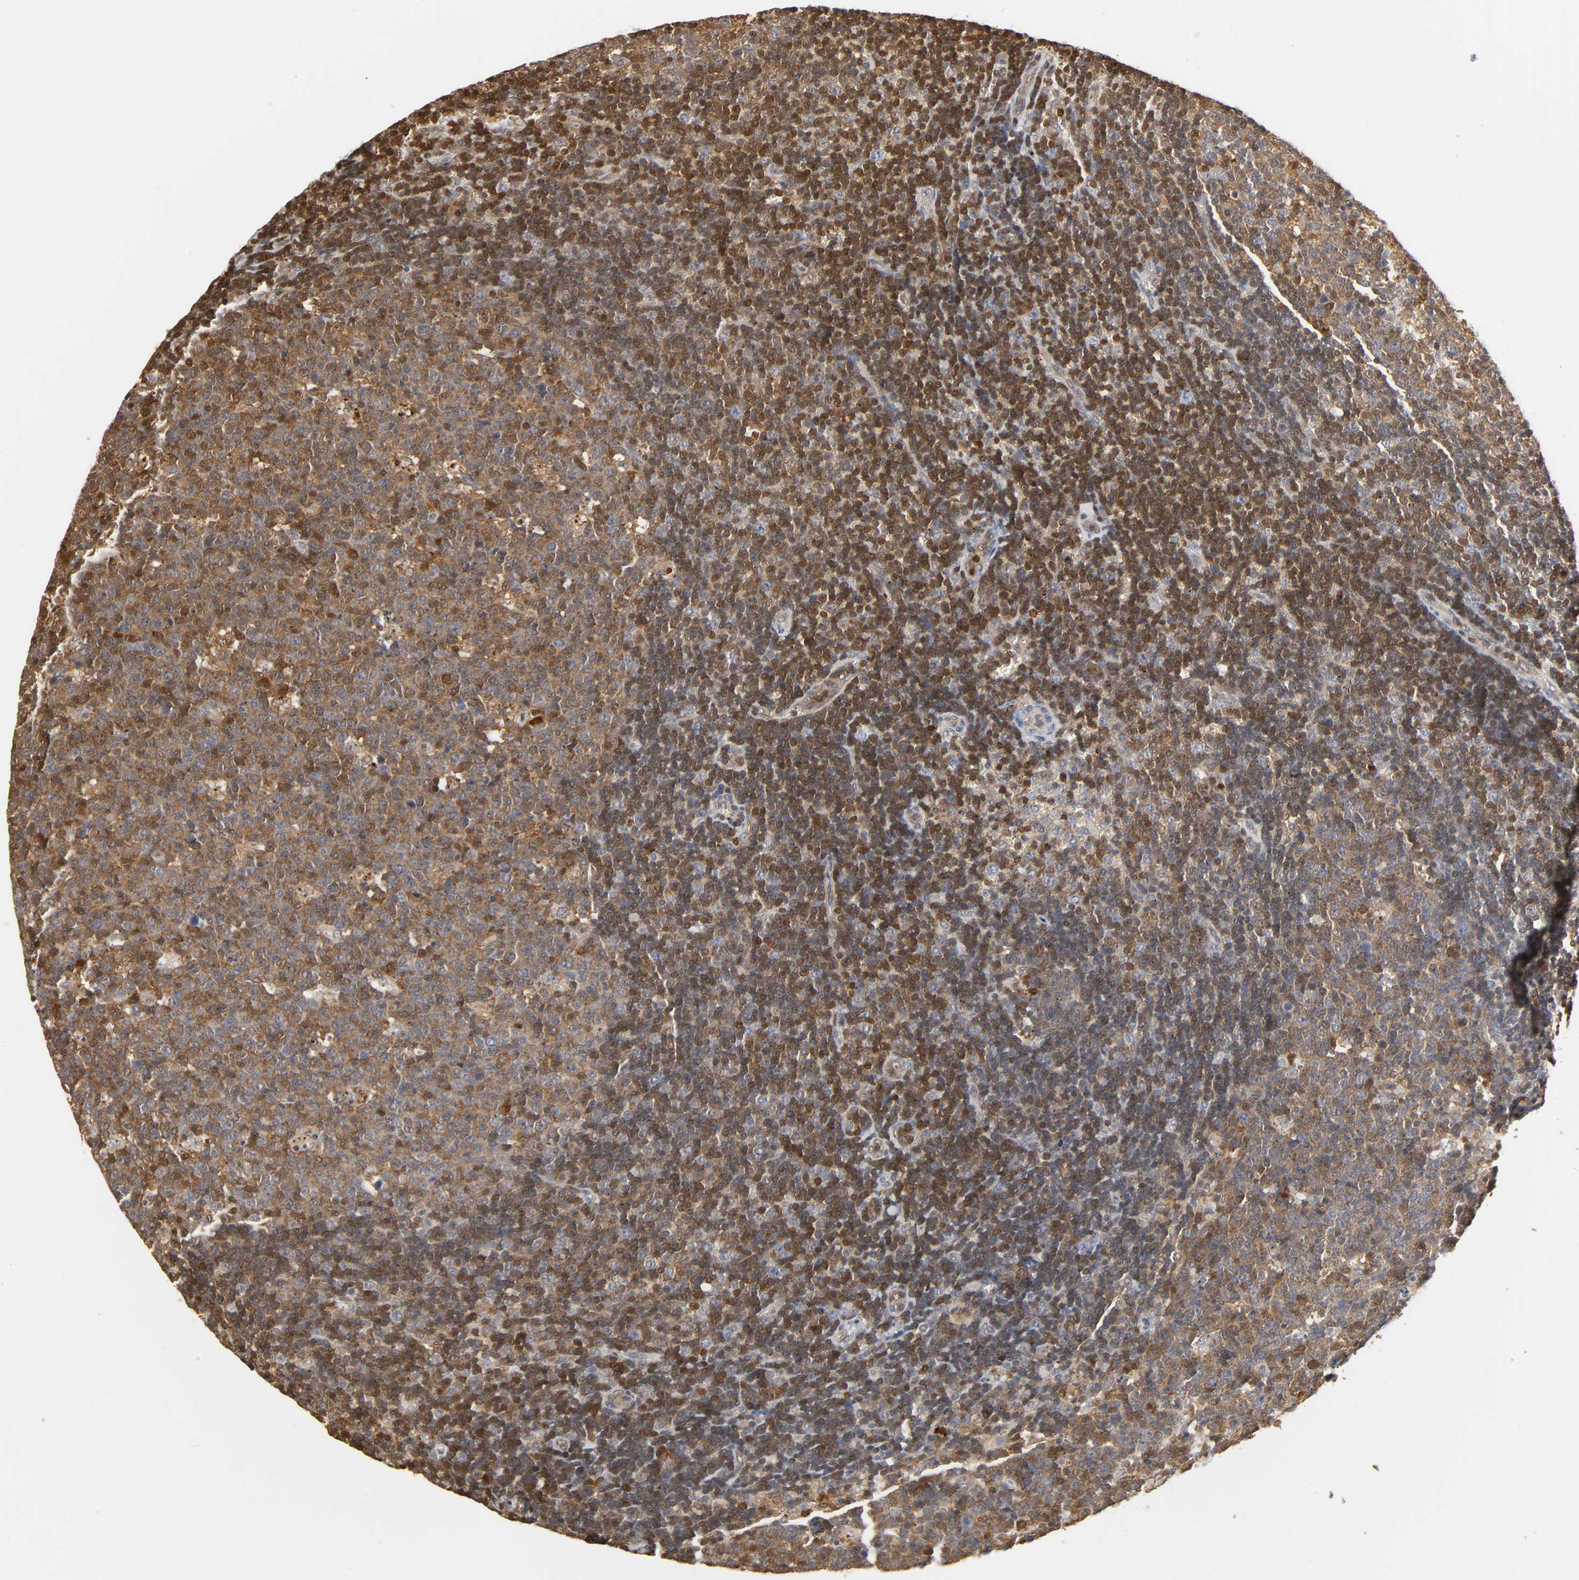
{"staining": {"intensity": "moderate", "quantity": ">75%", "location": "cytoplasmic/membranous,nuclear"}, "tissue": "lymph node", "cell_type": "Germinal center cells", "image_type": "normal", "snomed": [{"axis": "morphology", "description": "Normal tissue, NOS"}, {"axis": "topography", "description": "Lymph node"}, {"axis": "topography", "description": "Salivary gland"}], "caption": "Lymph node stained with immunohistochemistry (IHC) exhibits moderate cytoplasmic/membranous,nuclear staining in about >75% of germinal center cells.", "gene": "ANXA11", "patient": {"sex": "male", "age": 8}}